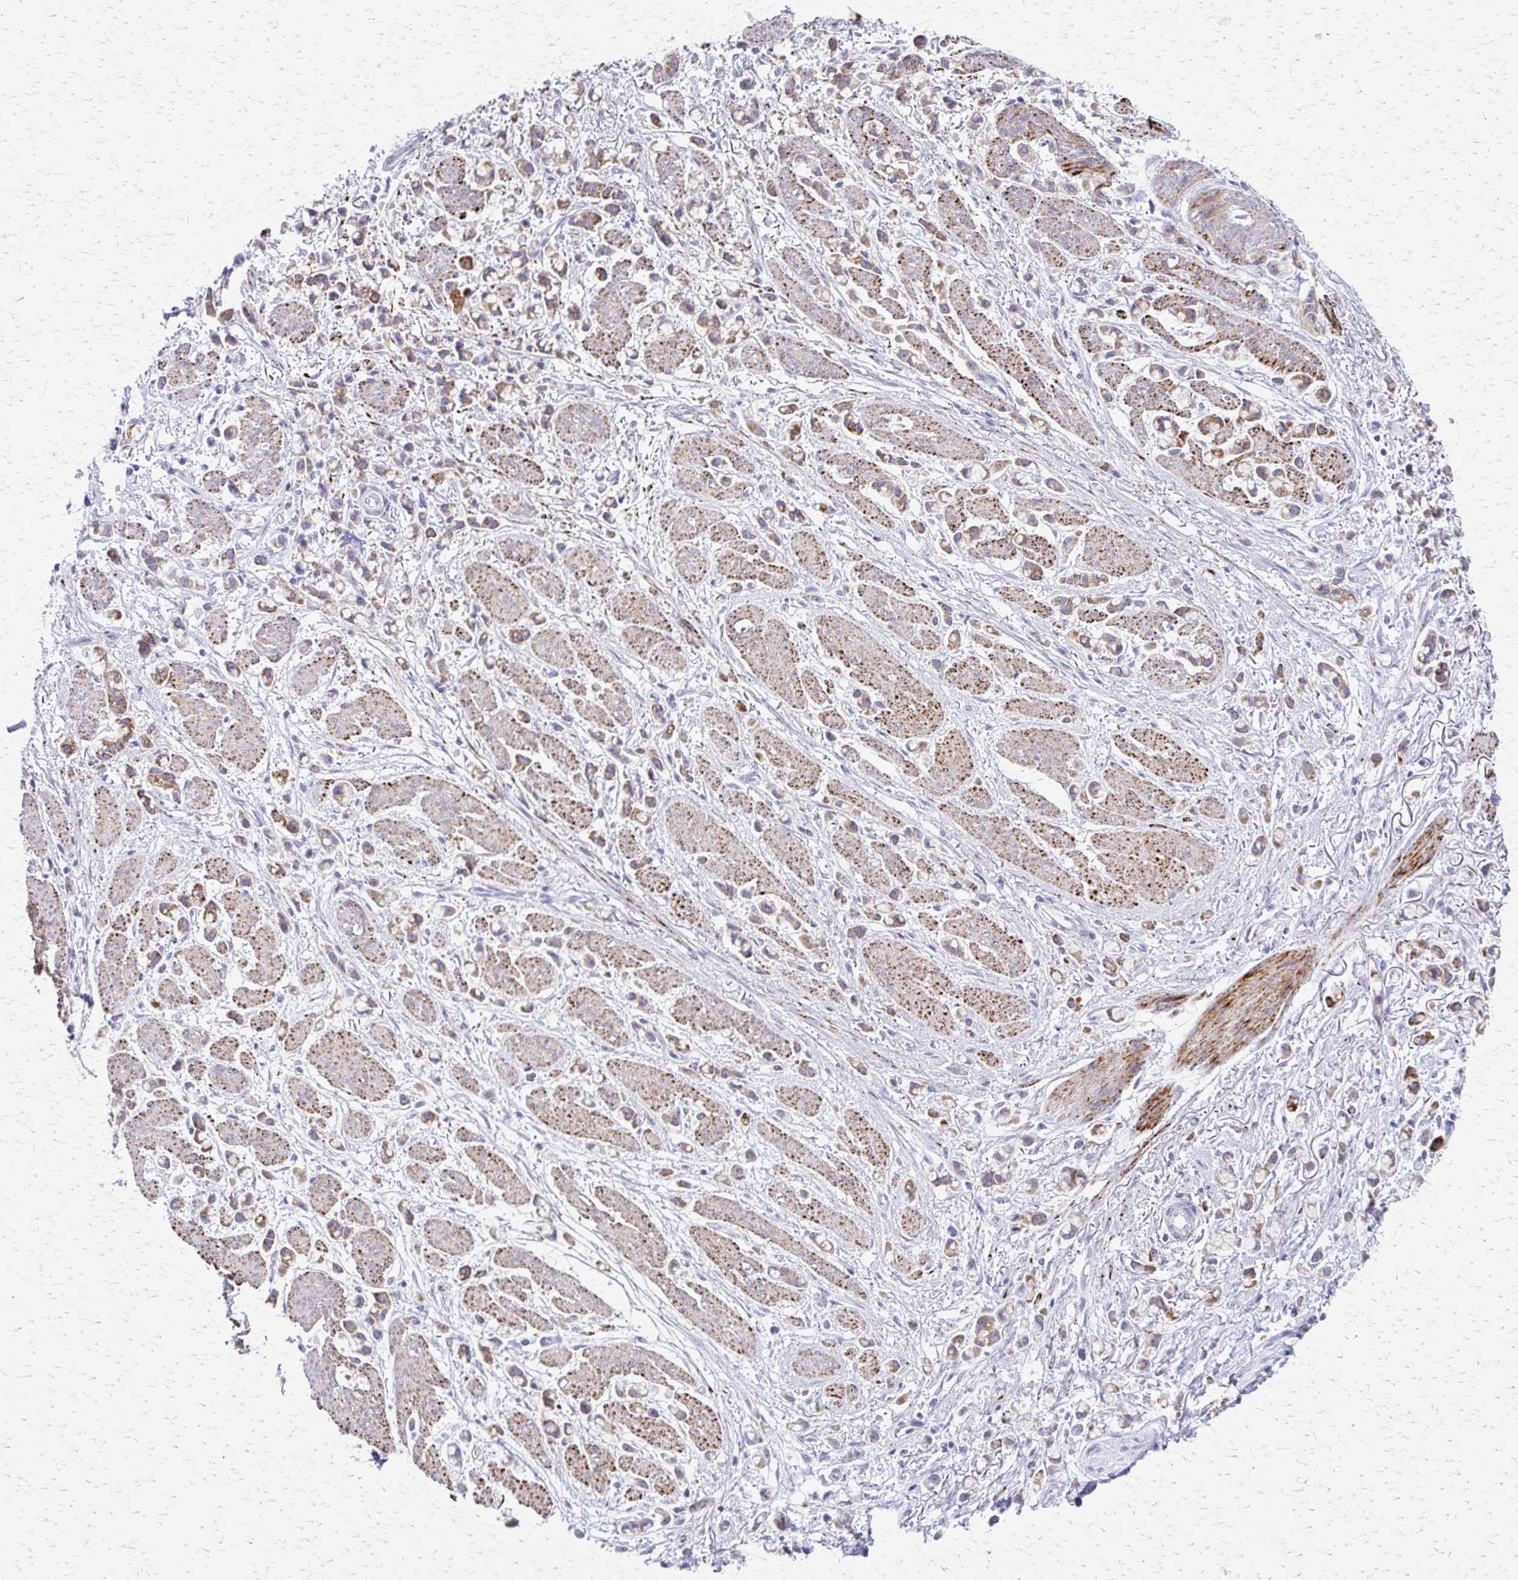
{"staining": {"intensity": "strong", "quantity": "<25%", "location": "cytoplasmic/membranous"}, "tissue": "stomach cancer", "cell_type": "Tumor cells", "image_type": "cancer", "snomed": [{"axis": "morphology", "description": "Adenocarcinoma, NOS"}, {"axis": "topography", "description": "Stomach"}], "caption": "Brown immunohistochemical staining in stomach cancer (adenocarcinoma) exhibits strong cytoplasmic/membranous positivity in approximately <25% of tumor cells. (DAB IHC with brightfield microscopy, high magnification).", "gene": "ZSCAN5B", "patient": {"sex": "female", "age": 81}}